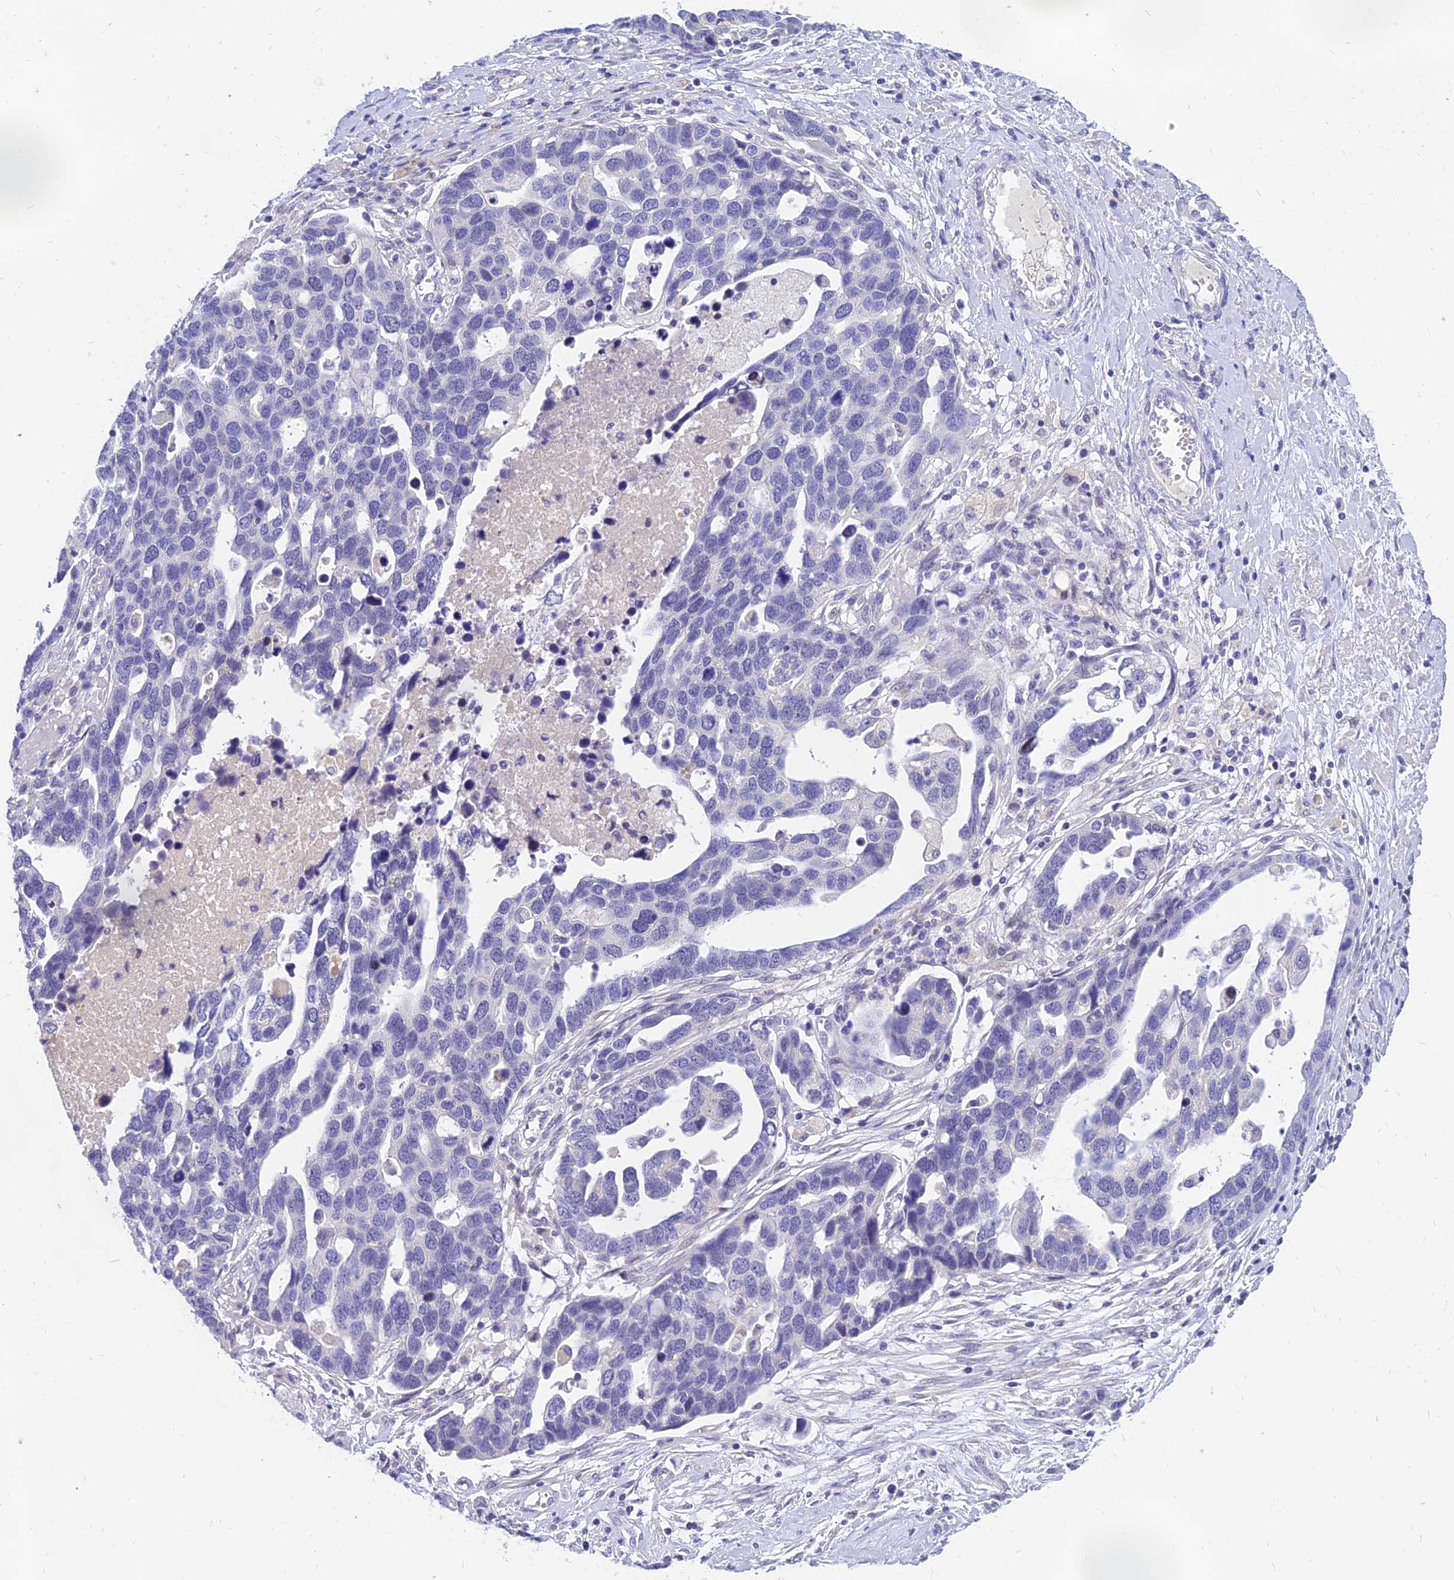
{"staining": {"intensity": "negative", "quantity": "none", "location": "none"}, "tissue": "ovarian cancer", "cell_type": "Tumor cells", "image_type": "cancer", "snomed": [{"axis": "morphology", "description": "Cystadenocarcinoma, serous, NOS"}, {"axis": "topography", "description": "Ovary"}], "caption": "Immunohistochemistry histopathology image of neoplastic tissue: human ovarian cancer (serous cystadenocarcinoma) stained with DAB (3,3'-diaminobenzidine) reveals no significant protein staining in tumor cells. (Immunohistochemistry (ihc), brightfield microscopy, high magnification).", "gene": "TMEM161B", "patient": {"sex": "female", "age": 54}}